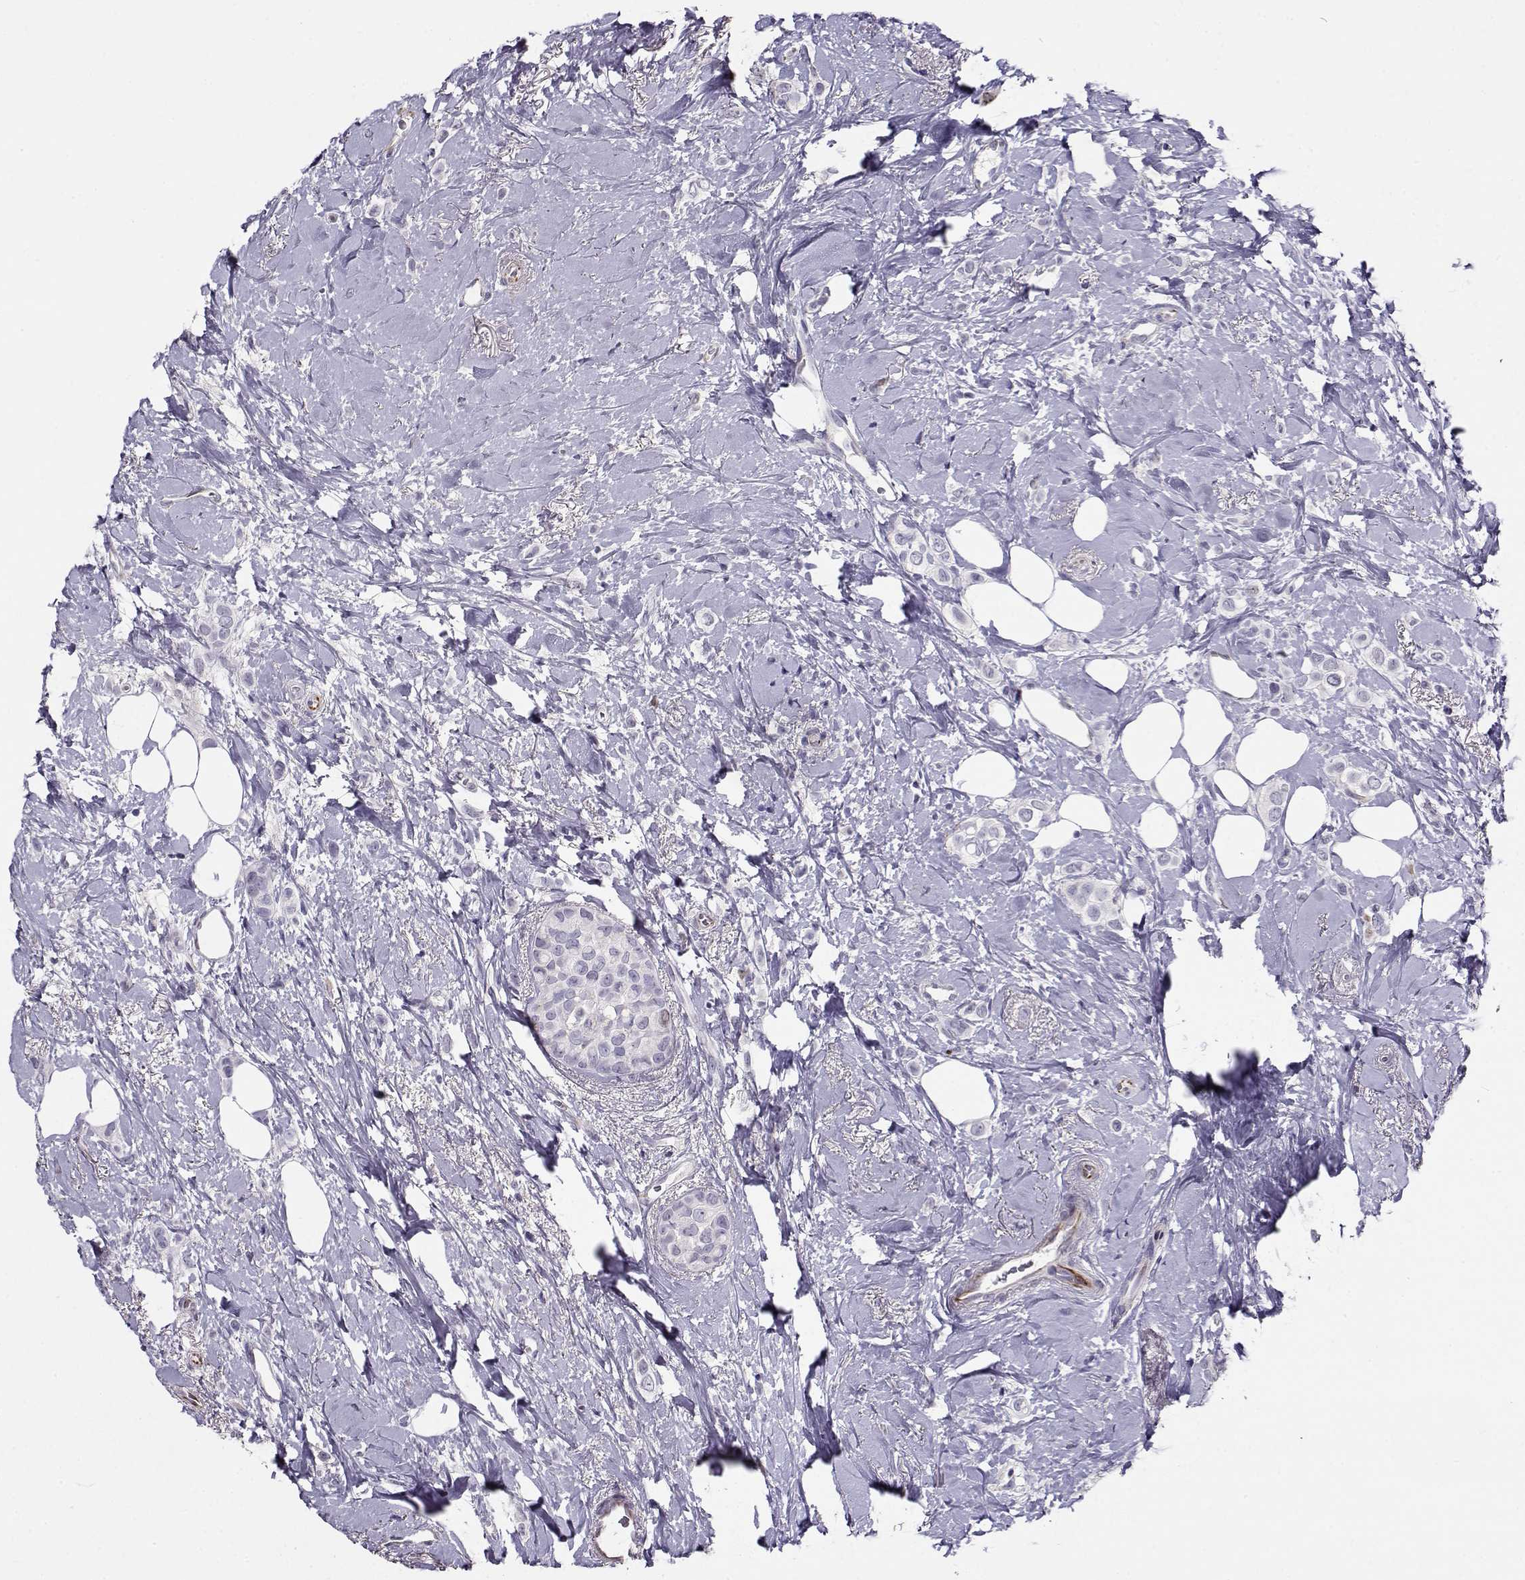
{"staining": {"intensity": "negative", "quantity": "none", "location": "none"}, "tissue": "breast cancer", "cell_type": "Tumor cells", "image_type": "cancer", "snomed": [{"axis": "morphology", "description": "Lobular carcinoma"}, {"axis": "topography", "description": "Breast"}], "caption": "A high-resolution micrograph shows immunohistochemistry (IHC) staining of breast cancer (lobular carcinoma), which displays no significant positivity in tumor cells.", "gene": "NPW", "patient": {"sex": "female", "age": 66}}